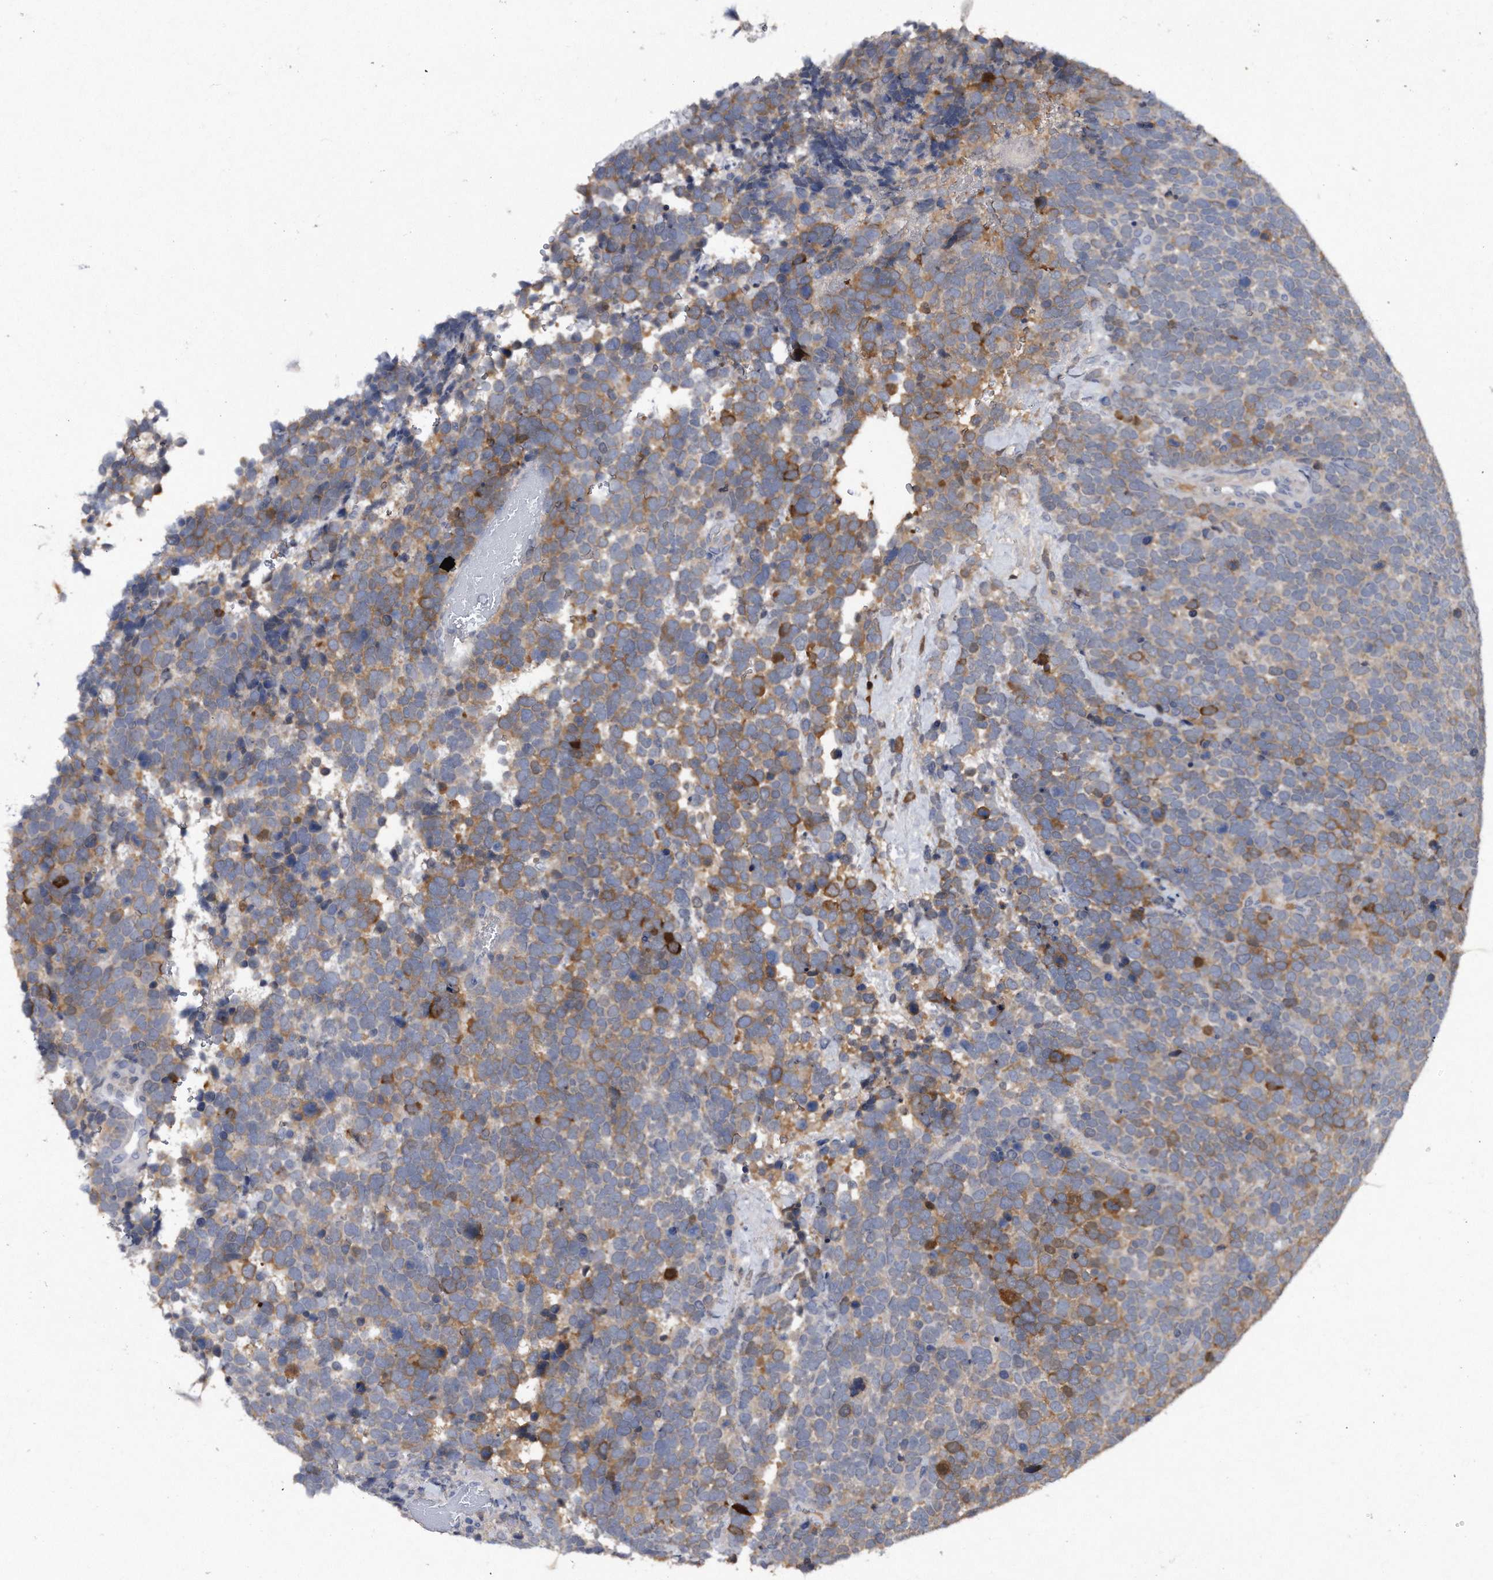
{"staining": {"intensity": "moderate", "quantity": "25%-75%", "location": "cytoplasmic/membranous"}, "tissue": "urothelial cancer", "cell_type": "Tumor cells", "image_type": "cancer", "snomed": [{"axis": "morphology", "description": "Urothelial carcinoma, High grade"}, {"axis": "topography", "description": "Urinary bladder"}], "caption": "A photomicrograph of human urothelial carcinoma (high-grade) stained for a protein displays moderate cytoplasmic/membranous brown staining in tumor cells.", "gene": "ASNS", "patient": {"sex": "female", "age": 82}}